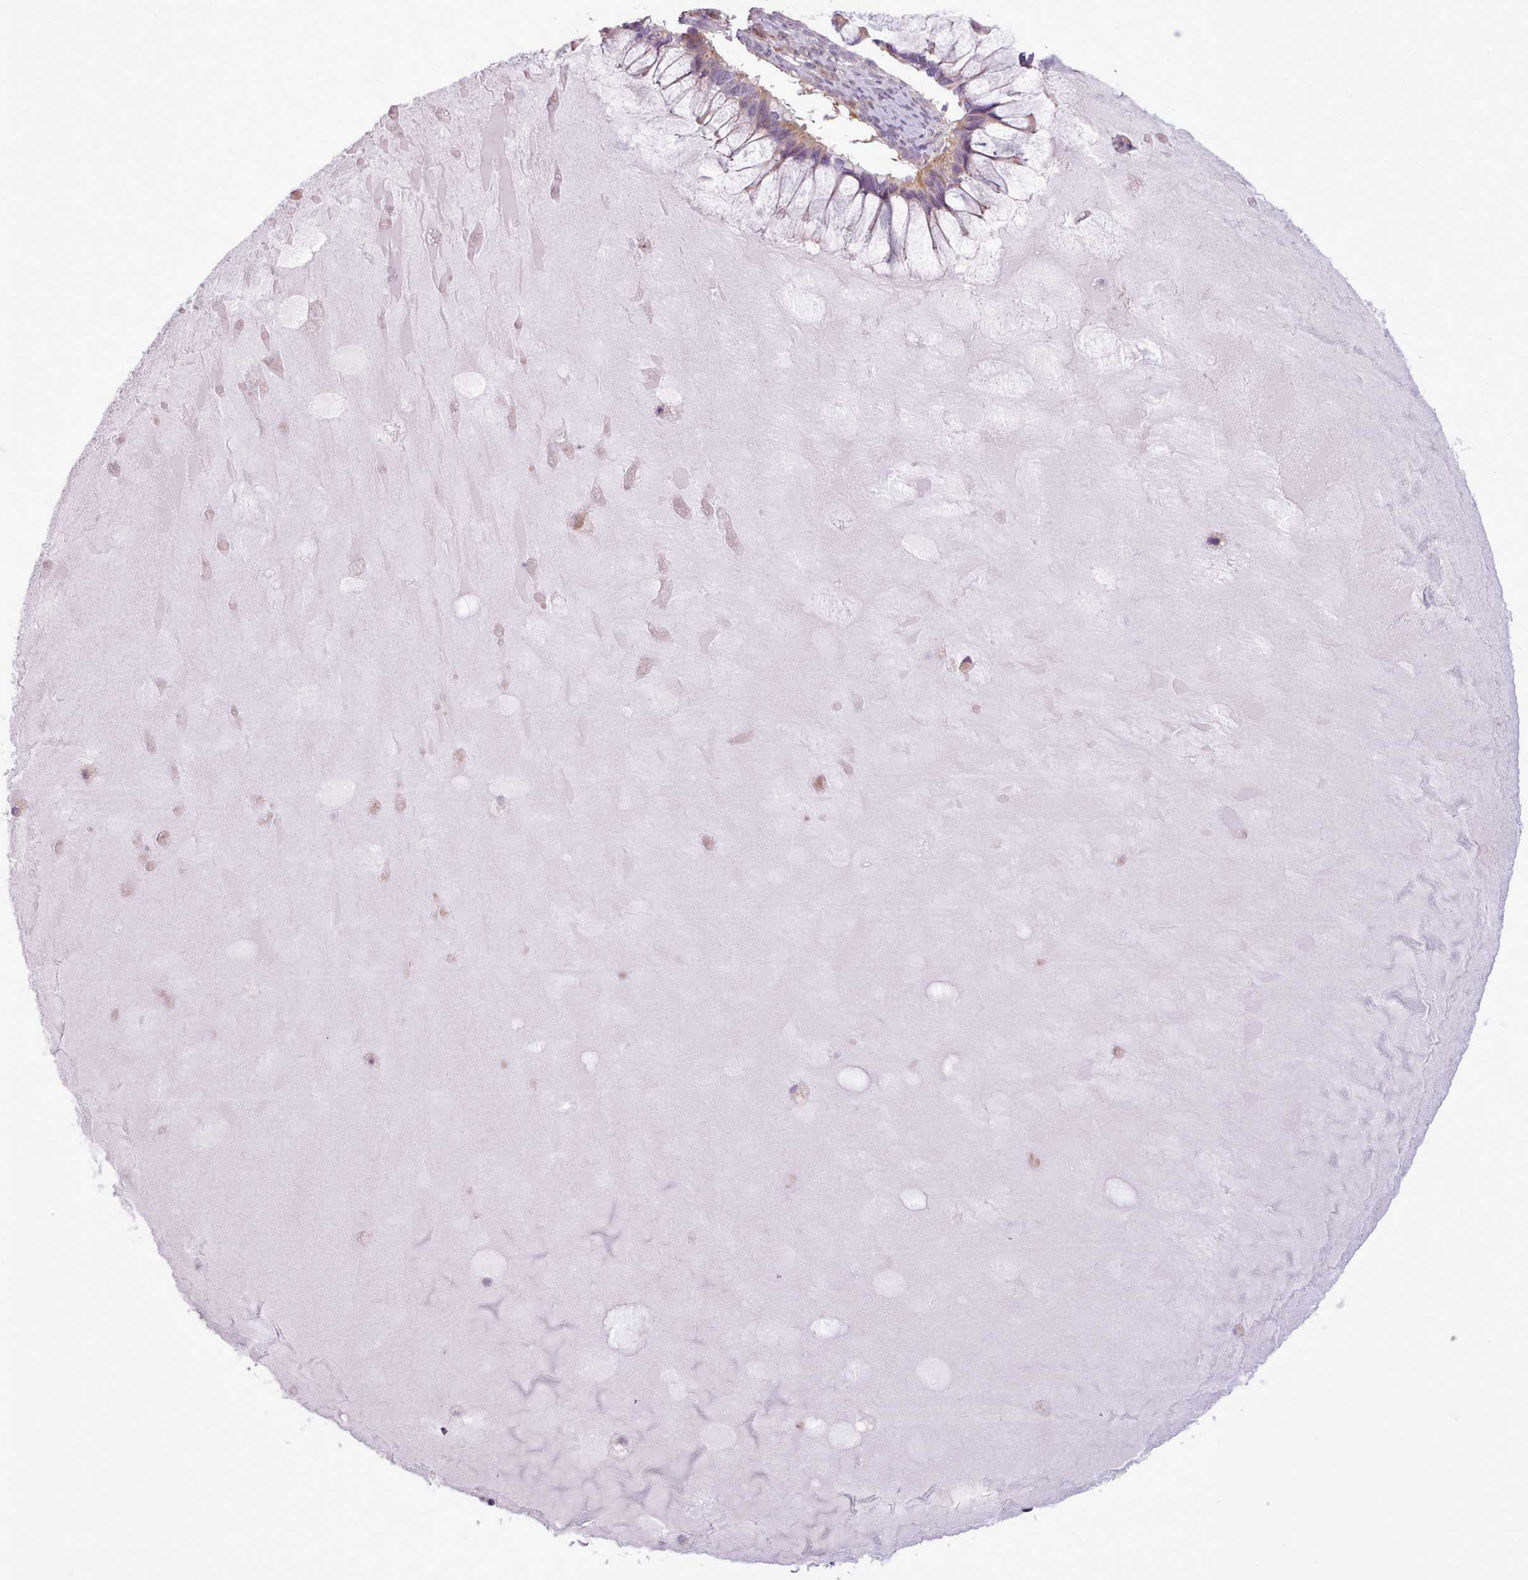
{"staining": {"intensity": "weak", "quantity": ">75%", "location": "cytoplasmic/membranous"}, "tissue": "ovarian cancer", "cell_type": "Tumor cells", "image_type": "cancer", "snomed": [{"axis": "morphology", "description": "Cystadenocarcinoma, mucinous, NOS"}, {"axis": "topography", "description": "Ovary"}], "caption": "Immunohistochemistry image of neoplastic tissue: human mucinous cystadenocarcinoma (ovarian) stained using IHC reveals low levels of weak protein expression localized specifically in the cytoplasmic/membranous of tumor cells, appearing as a cytoplasmic/membranous brown color.", "gene": "SLURP1", "patient": {"sex": "female", "age": 61}}